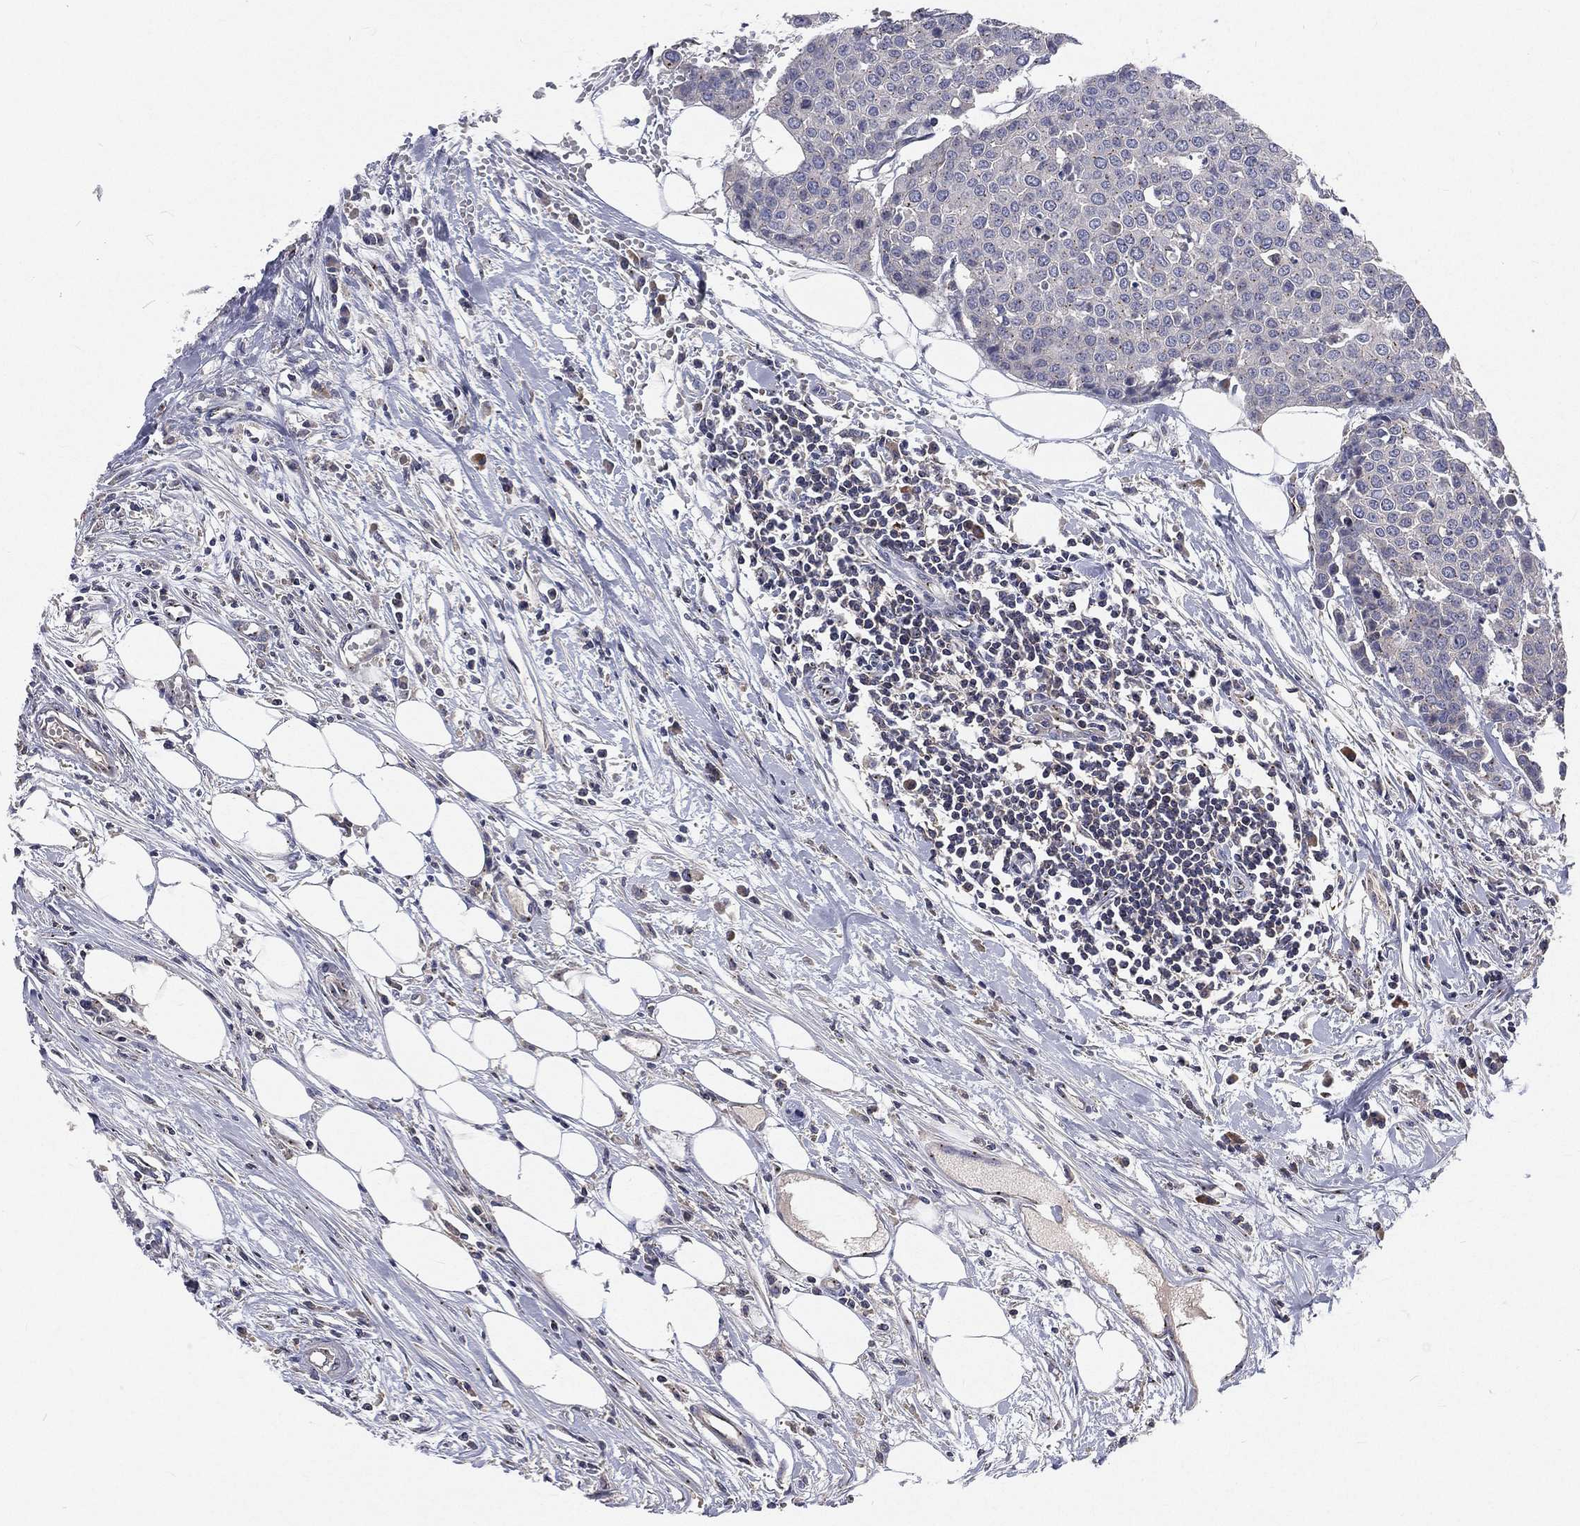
{"staining": {"intensity": "negative", "quantity": "none", "location": "none"}, "tissue": "carcinoid", "cell_type": "Tumor cells", "image_type": "cancer", "snomed": [{"axis": "morphology", "description": "Carcinoid, malignant, NOS"}, {"axis": "topography", "description": "Colon"}], "caption": "The immunohistochemistry micrograph has no significant staining in tumor cells of malignant carcinoid tissue.", "gene": "CROCC", "patient": {"sex": "male", "age": 81}}